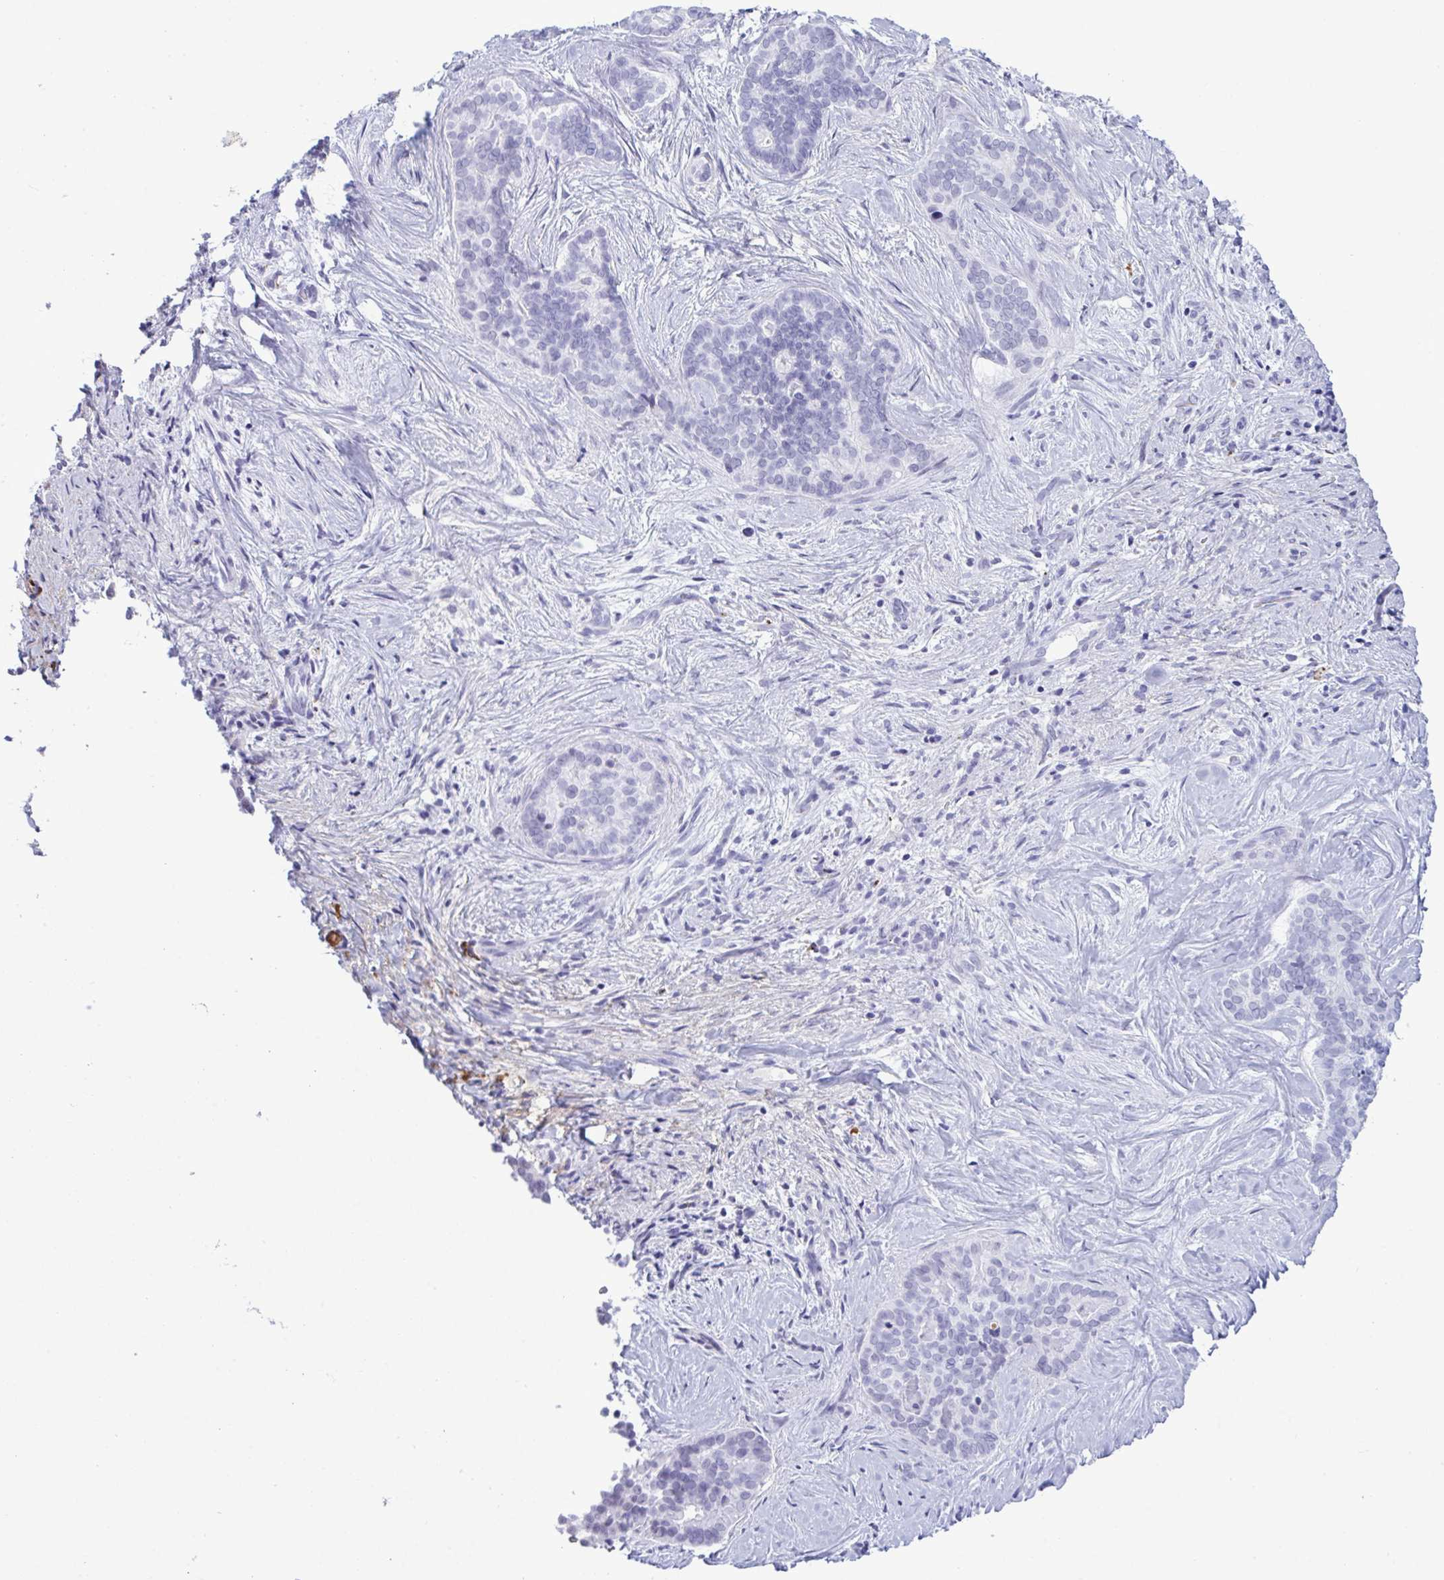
{"staining": {"intensity": "negative", "quantity": "none", "location": "none"}, "tissue": "liver cancer", "cell_type": "Tumor cells", "image_type": "cancer", "snomed": [{"axis": "morphology", "description": "Cholangiocarcinoma"}, {"axis": "topography", "description": "Liver"}], "caption": "Histopathology image shows no significant protein positivity in tumor cells of liver cancer.", "gene": "ELN", "patient": {"sex": "female", "age": 64}}